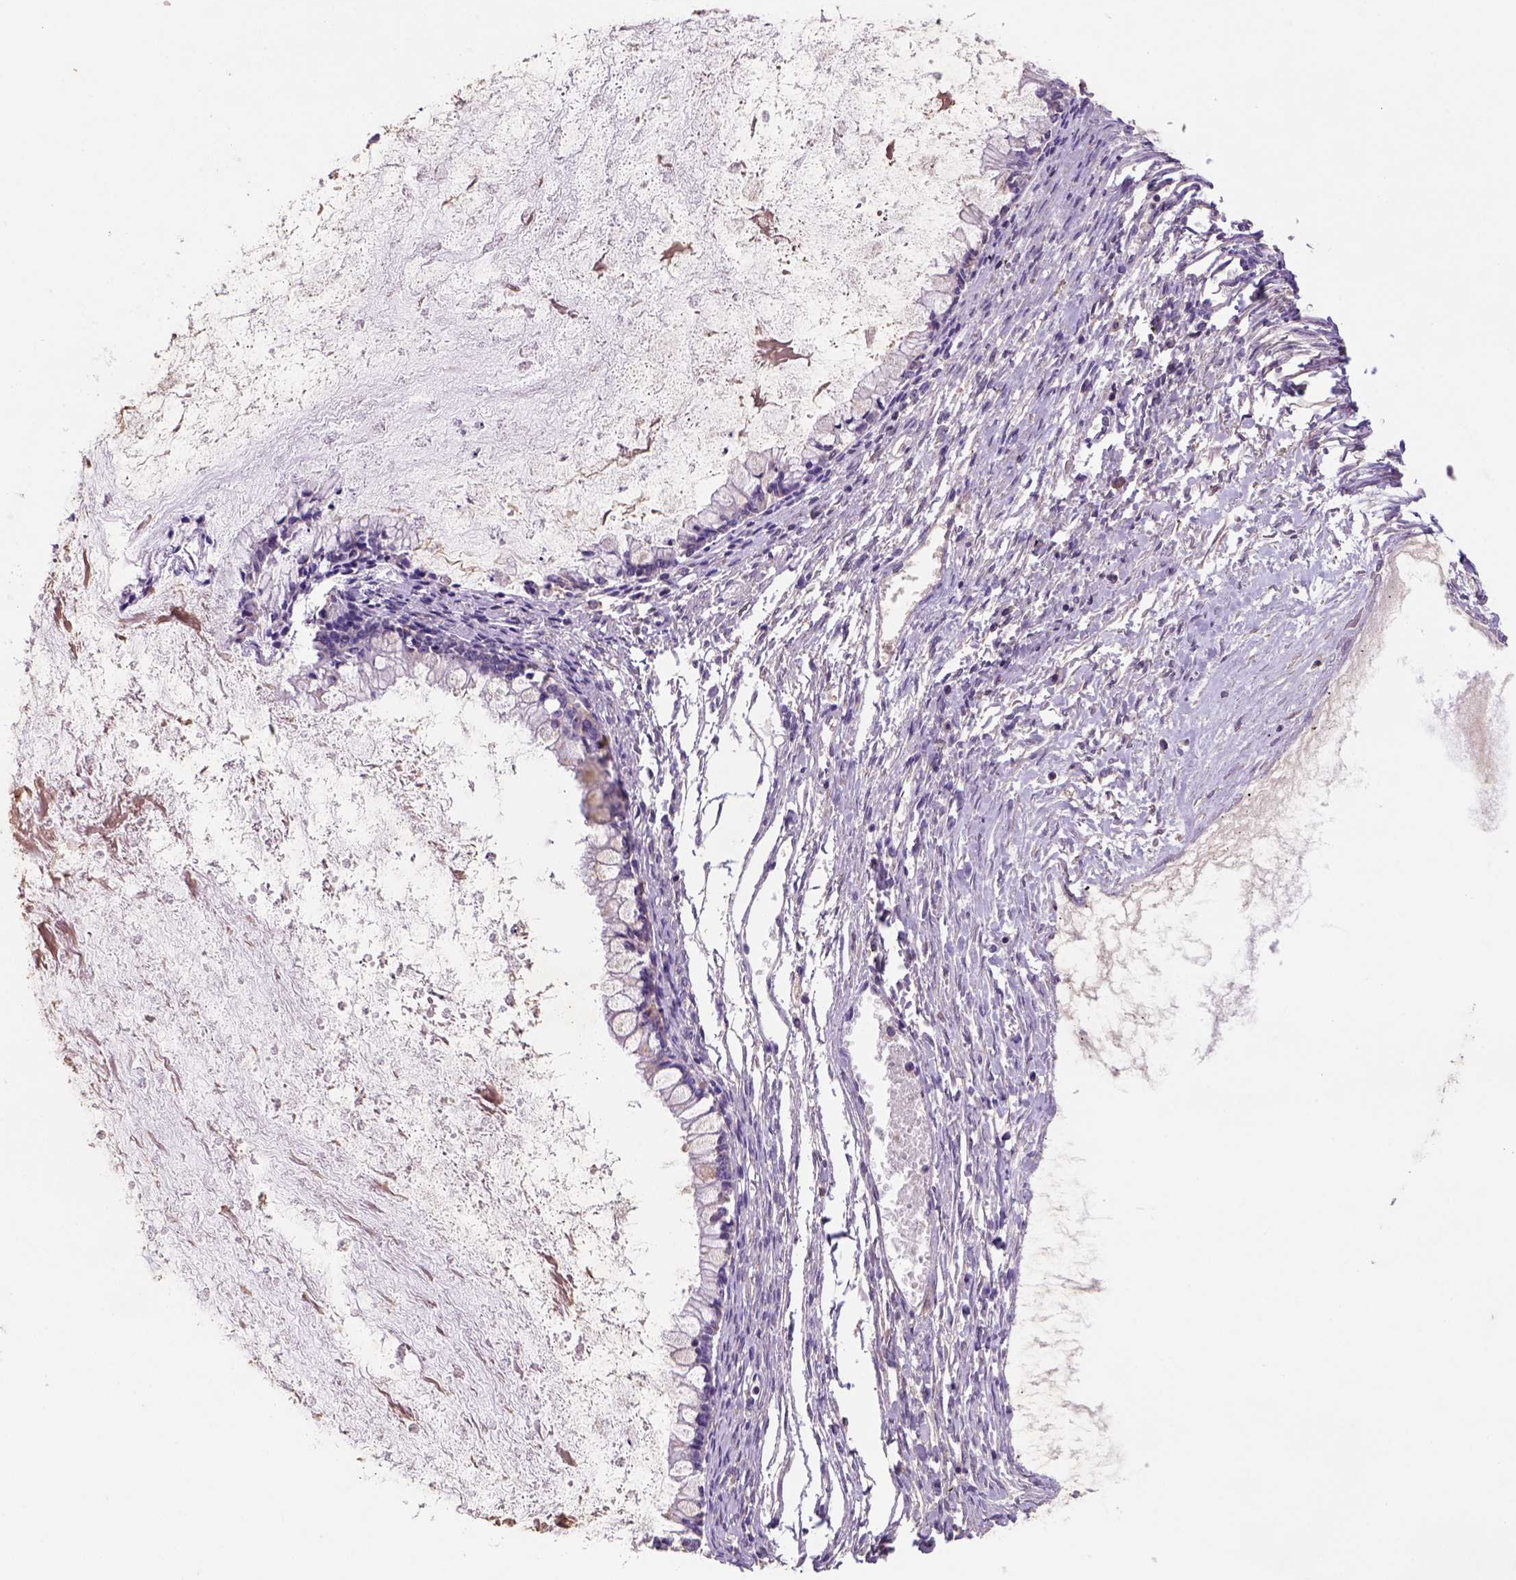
{"staining": {"intensity": "weak", "quantity": "<25%", "location": "cytoplasmic/membranous"}, "tissue": "ovarian cancer", "cell_type": "Tumor cells", "image_type": "cancer", "snomed": [{"axis": "morphology", "description": "Cystadenocarcinoma, mucinous, NOS"}, {"axis": "topography", "description": "Ovary"}], "caption": "Immunohistochemistry (IHC) image of neoplastic tissue: ovarian mucinous cystadenocarcinoma stained with DAB displays no significant protein positivity in tumor cells.", "gene": "SCML4", "patient": {"sex": "female", "age": 67}}